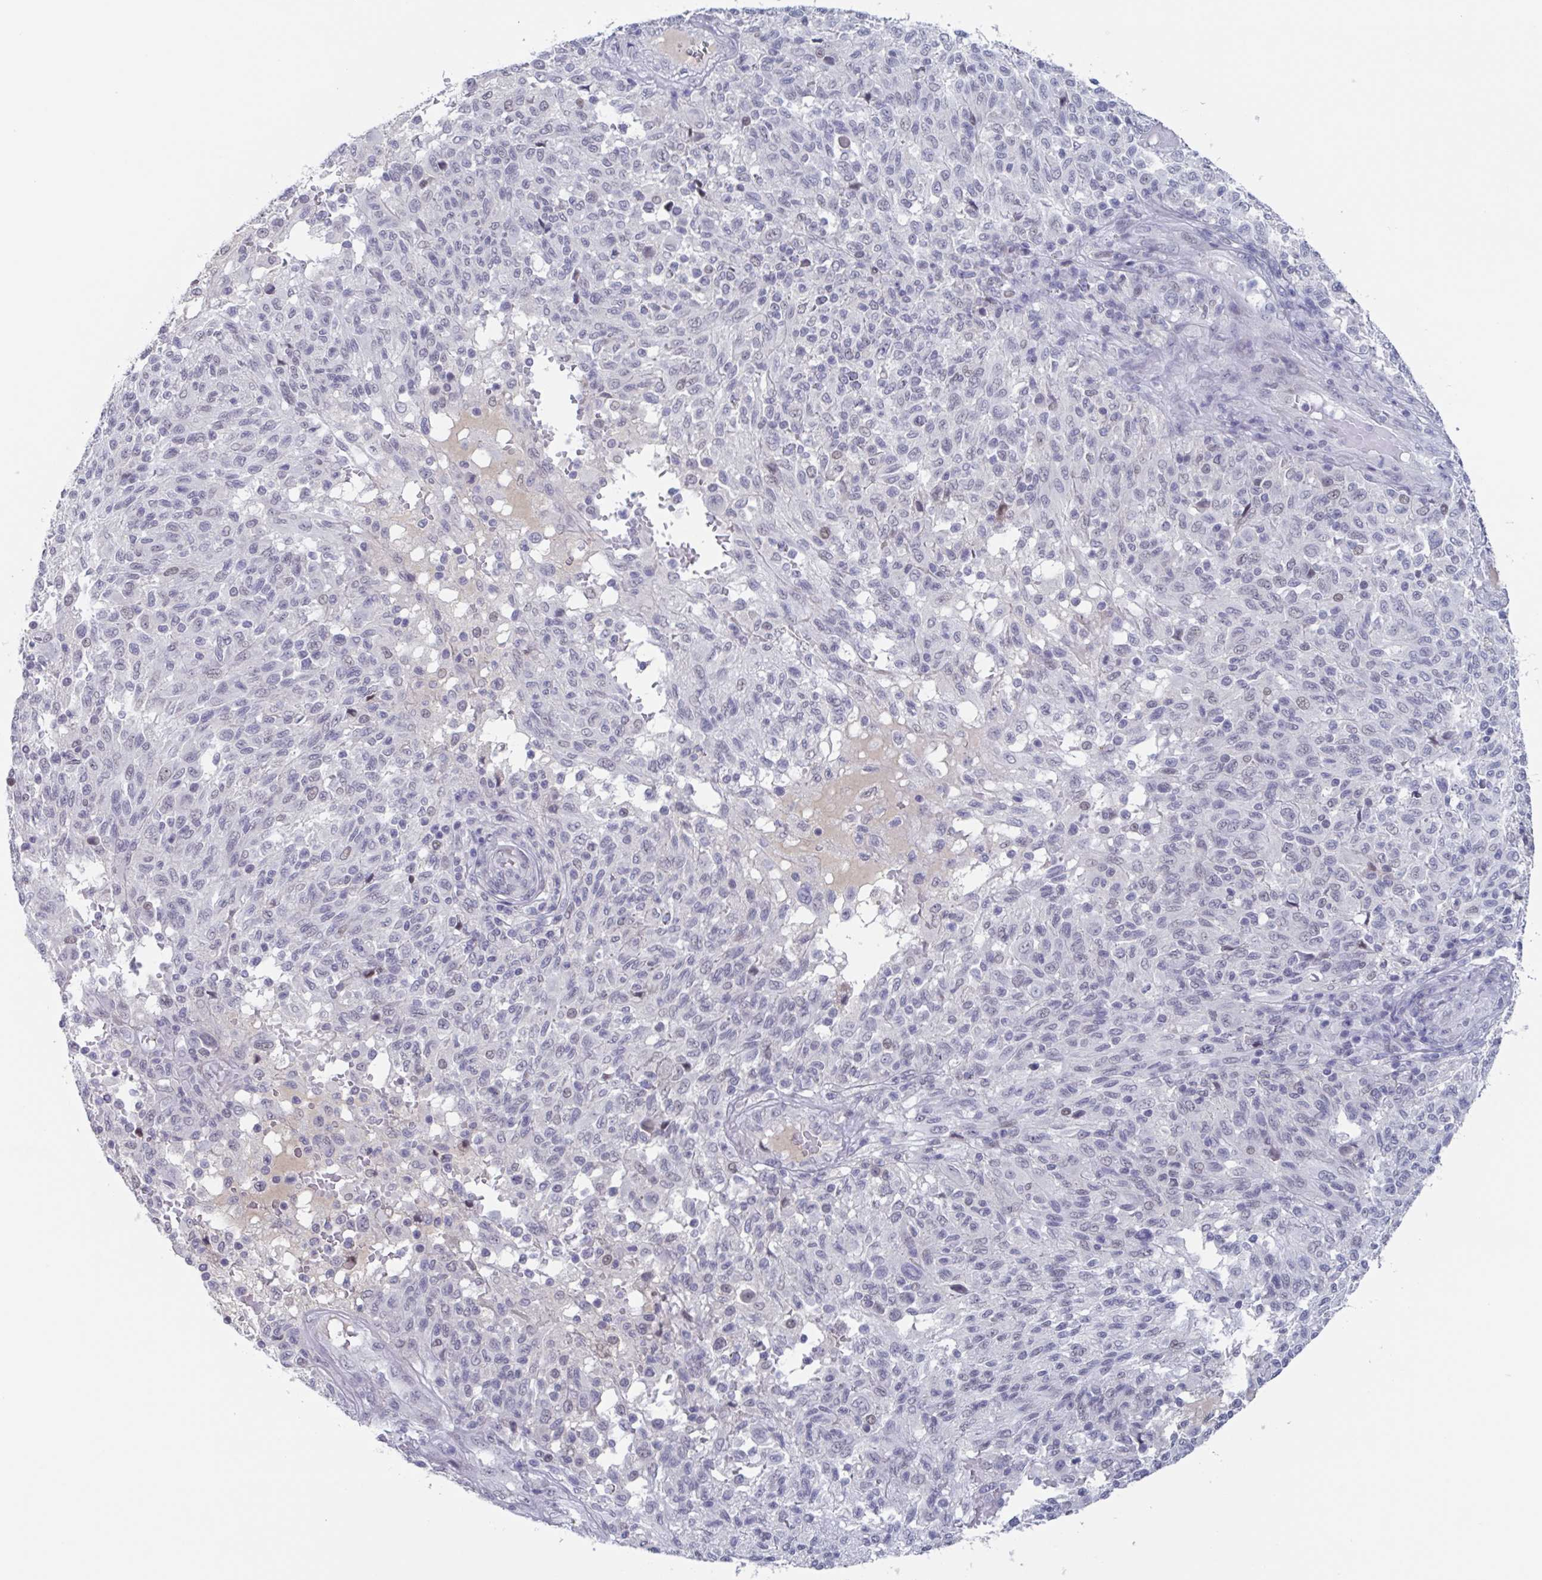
{"staining": {"intensity": "negative", "quantity": "none", "location": "none"}, "tissue": "melanoma", "cell_type": "Tumor cells", "image_type": "cancer", "snomed": [{"axis": "morphology", "description": "Malignant melanoma, NOS"}, {"axis": "topography", "description": "Skin"}], "caption": "Tumor cells are negative for brown protein staining in malignant melanoma.", "gene": "KDM4D", "patient": {"sex": "male", "age": 66}}